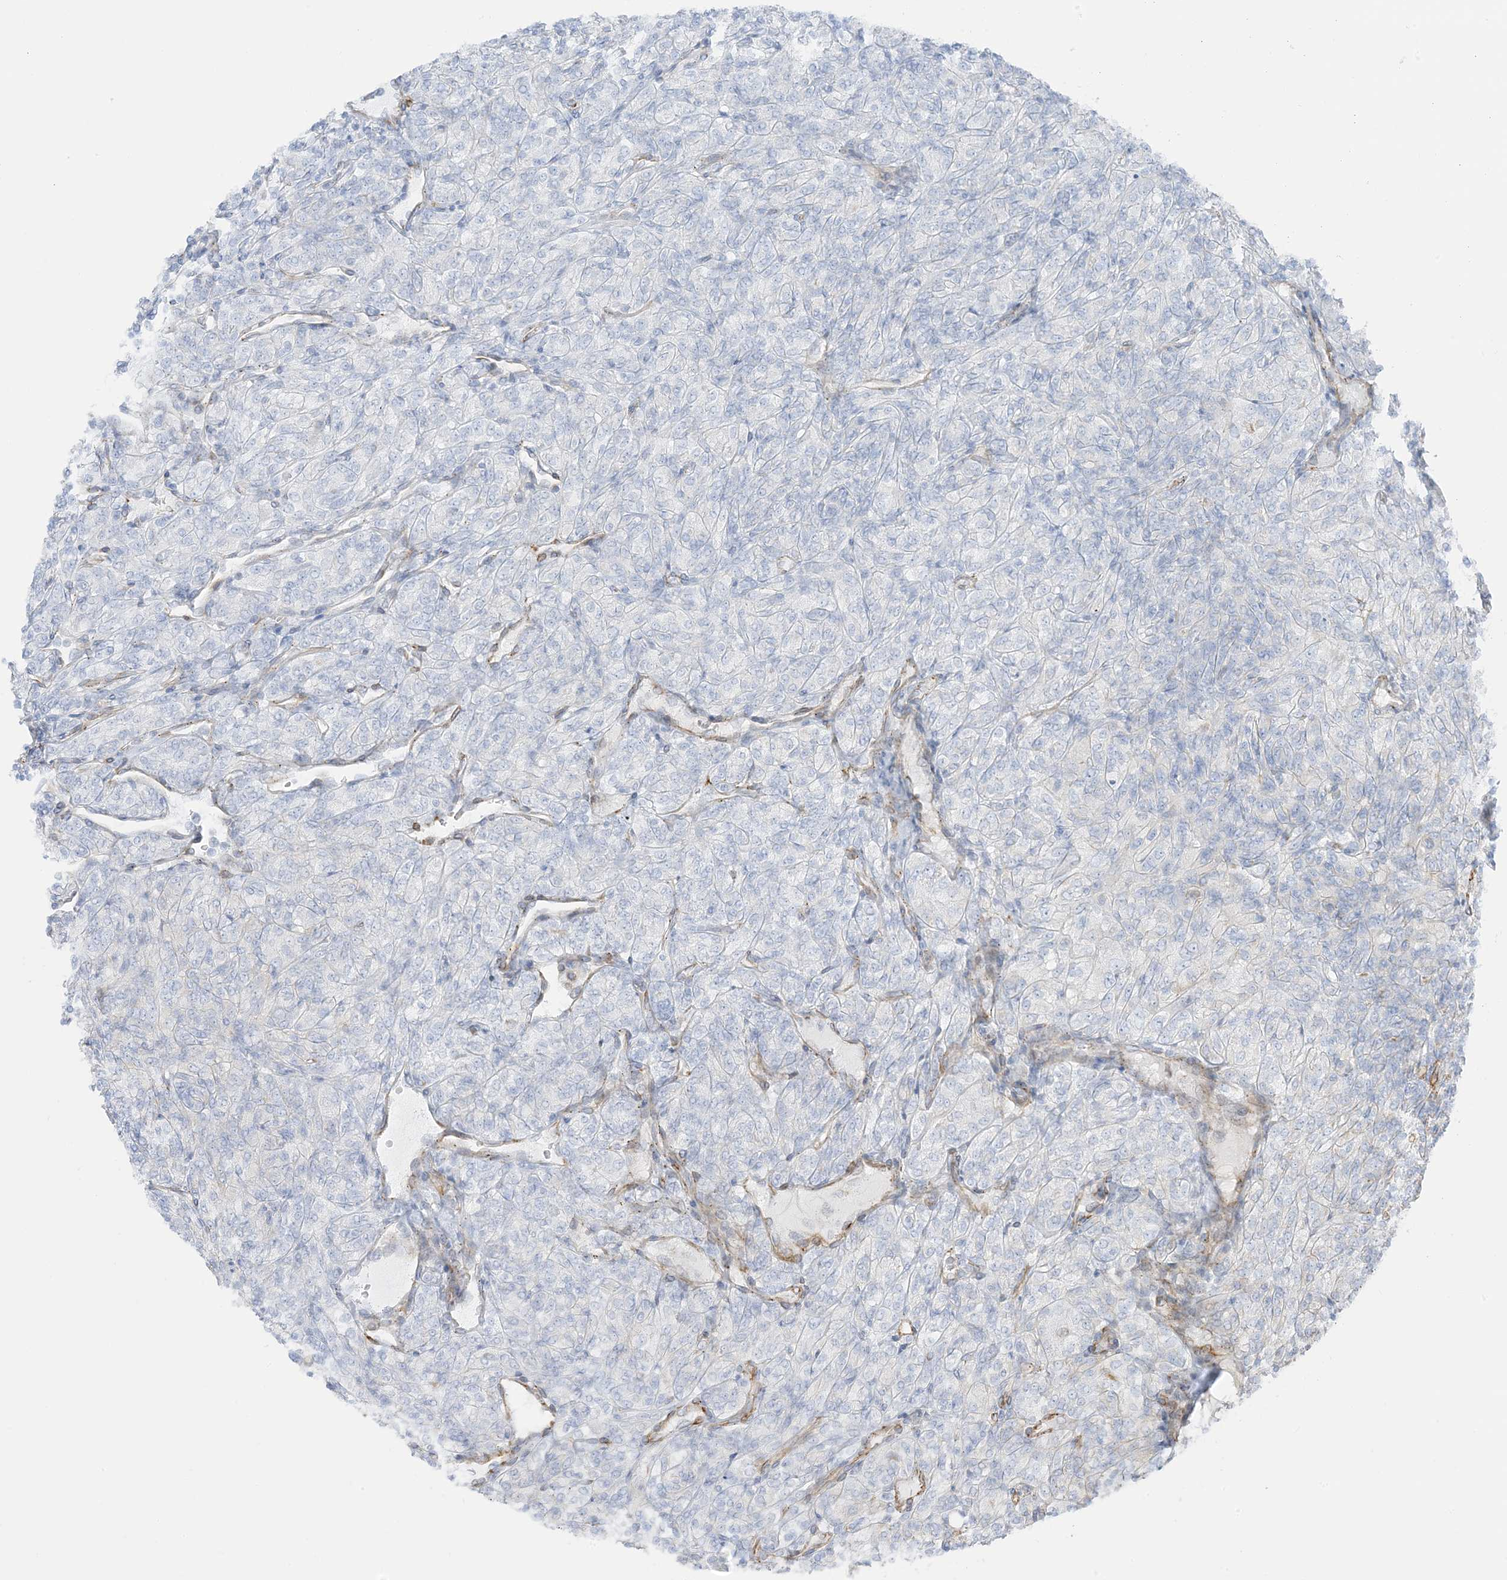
{"staining": {"intensity": "negative", "quantity": "none", "location": "none"}, "tissue": "renal cancer", "cell_type": "Tumor cells", "image_type": "cancer", "snomed": [{"axis": "morphology", "description": "Adenocarcinoma, NOS"}, {"axis": "topography", "description": "Kidney"}], "caption": "Human adenocarcinoma (renal) stained for a protein using IHC displays no expression in tumor cells.", "gene": "PID1", "patient": {"sex": "male", "age": 77}}